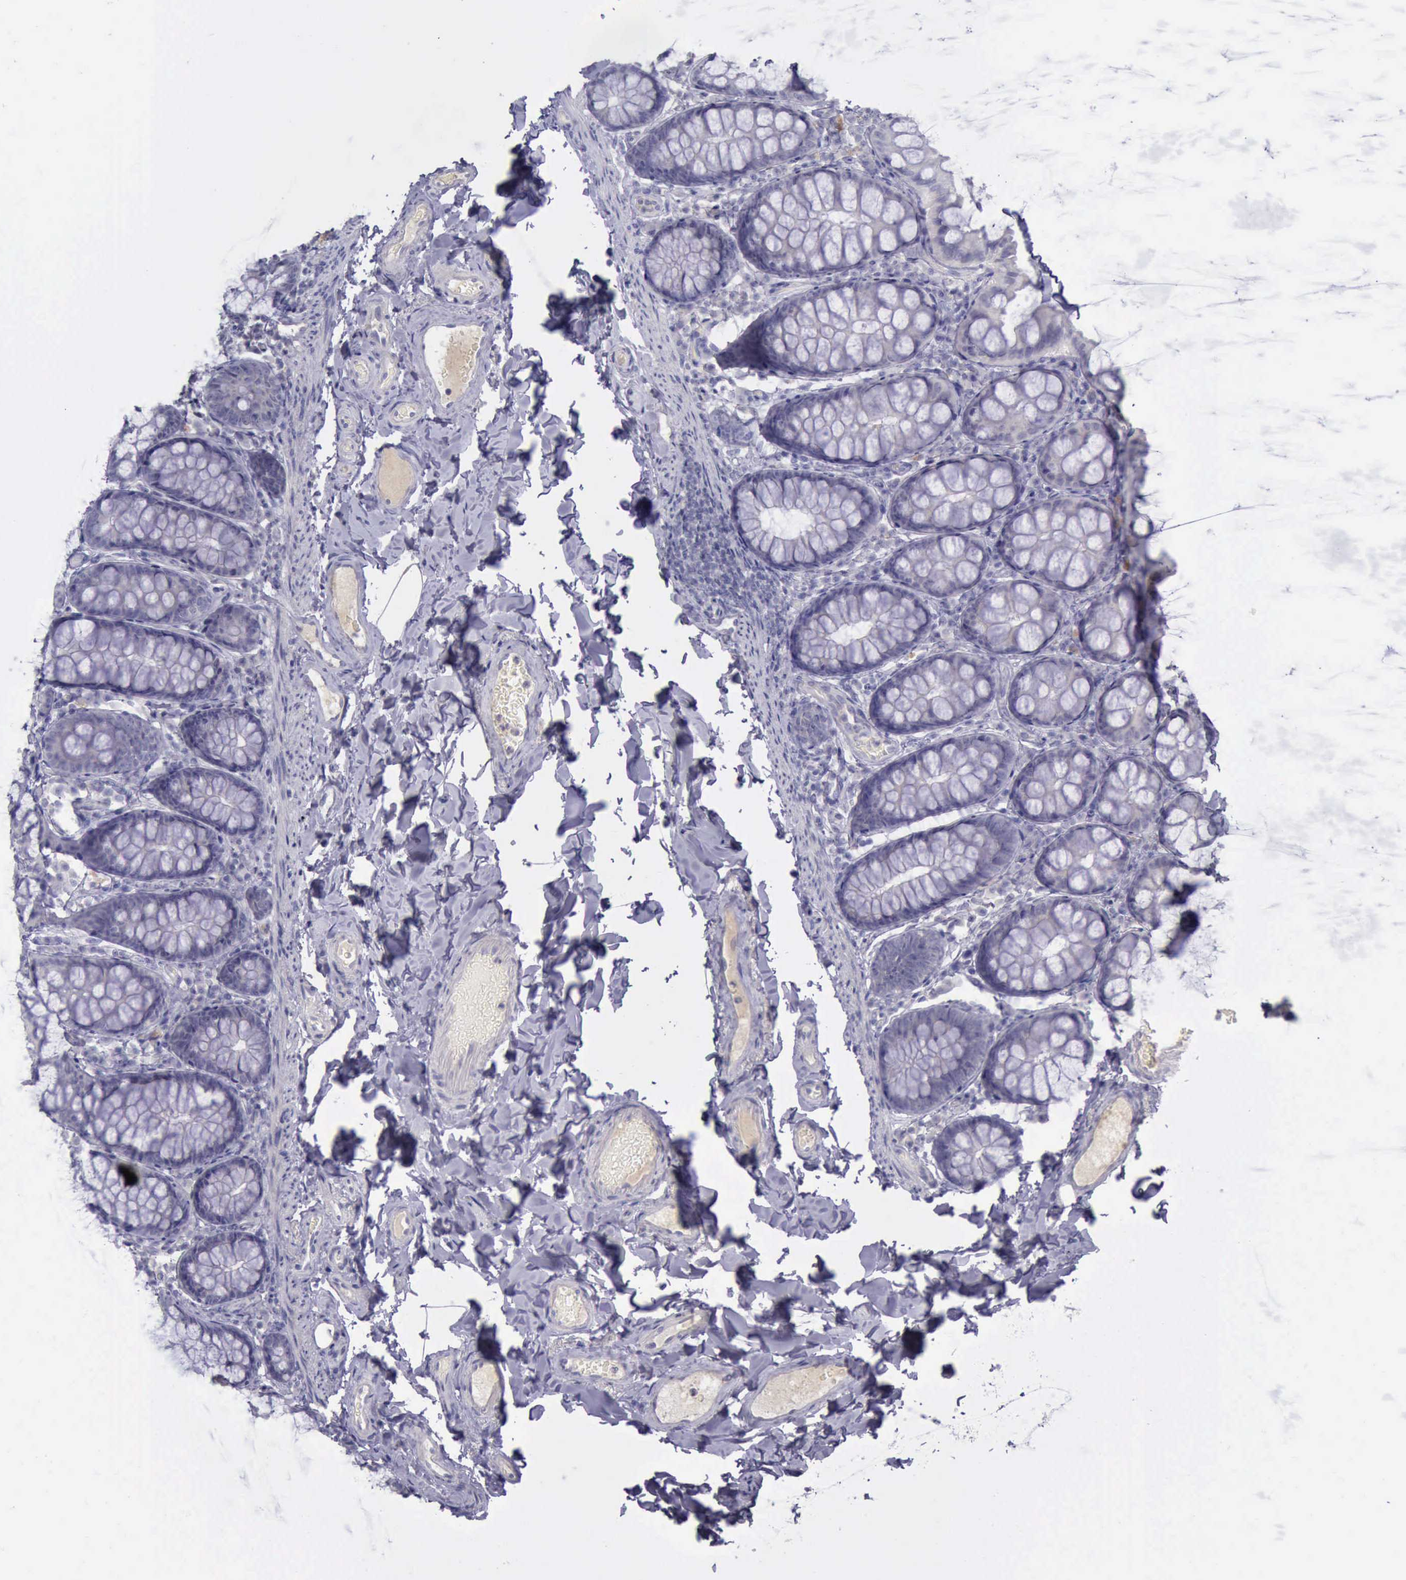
{"staining": {"intensity": "negative", "quantity": "none", "location": "none"}, "tissue": "colon", "cell_type": "Endothelial cells", "image_type": "normal", "snomed": [{"axis": "morphology", "description": "Normal tissue, NOS"}, {"axis": "topography", "description": "Colon"}], "caption": "High power microscopy image of an IHC micrograph of normal colon, revealing no significant expression in endothelial cells.", "gene": "ARNT2", "patient": {"sex": "female", "age": 61}}